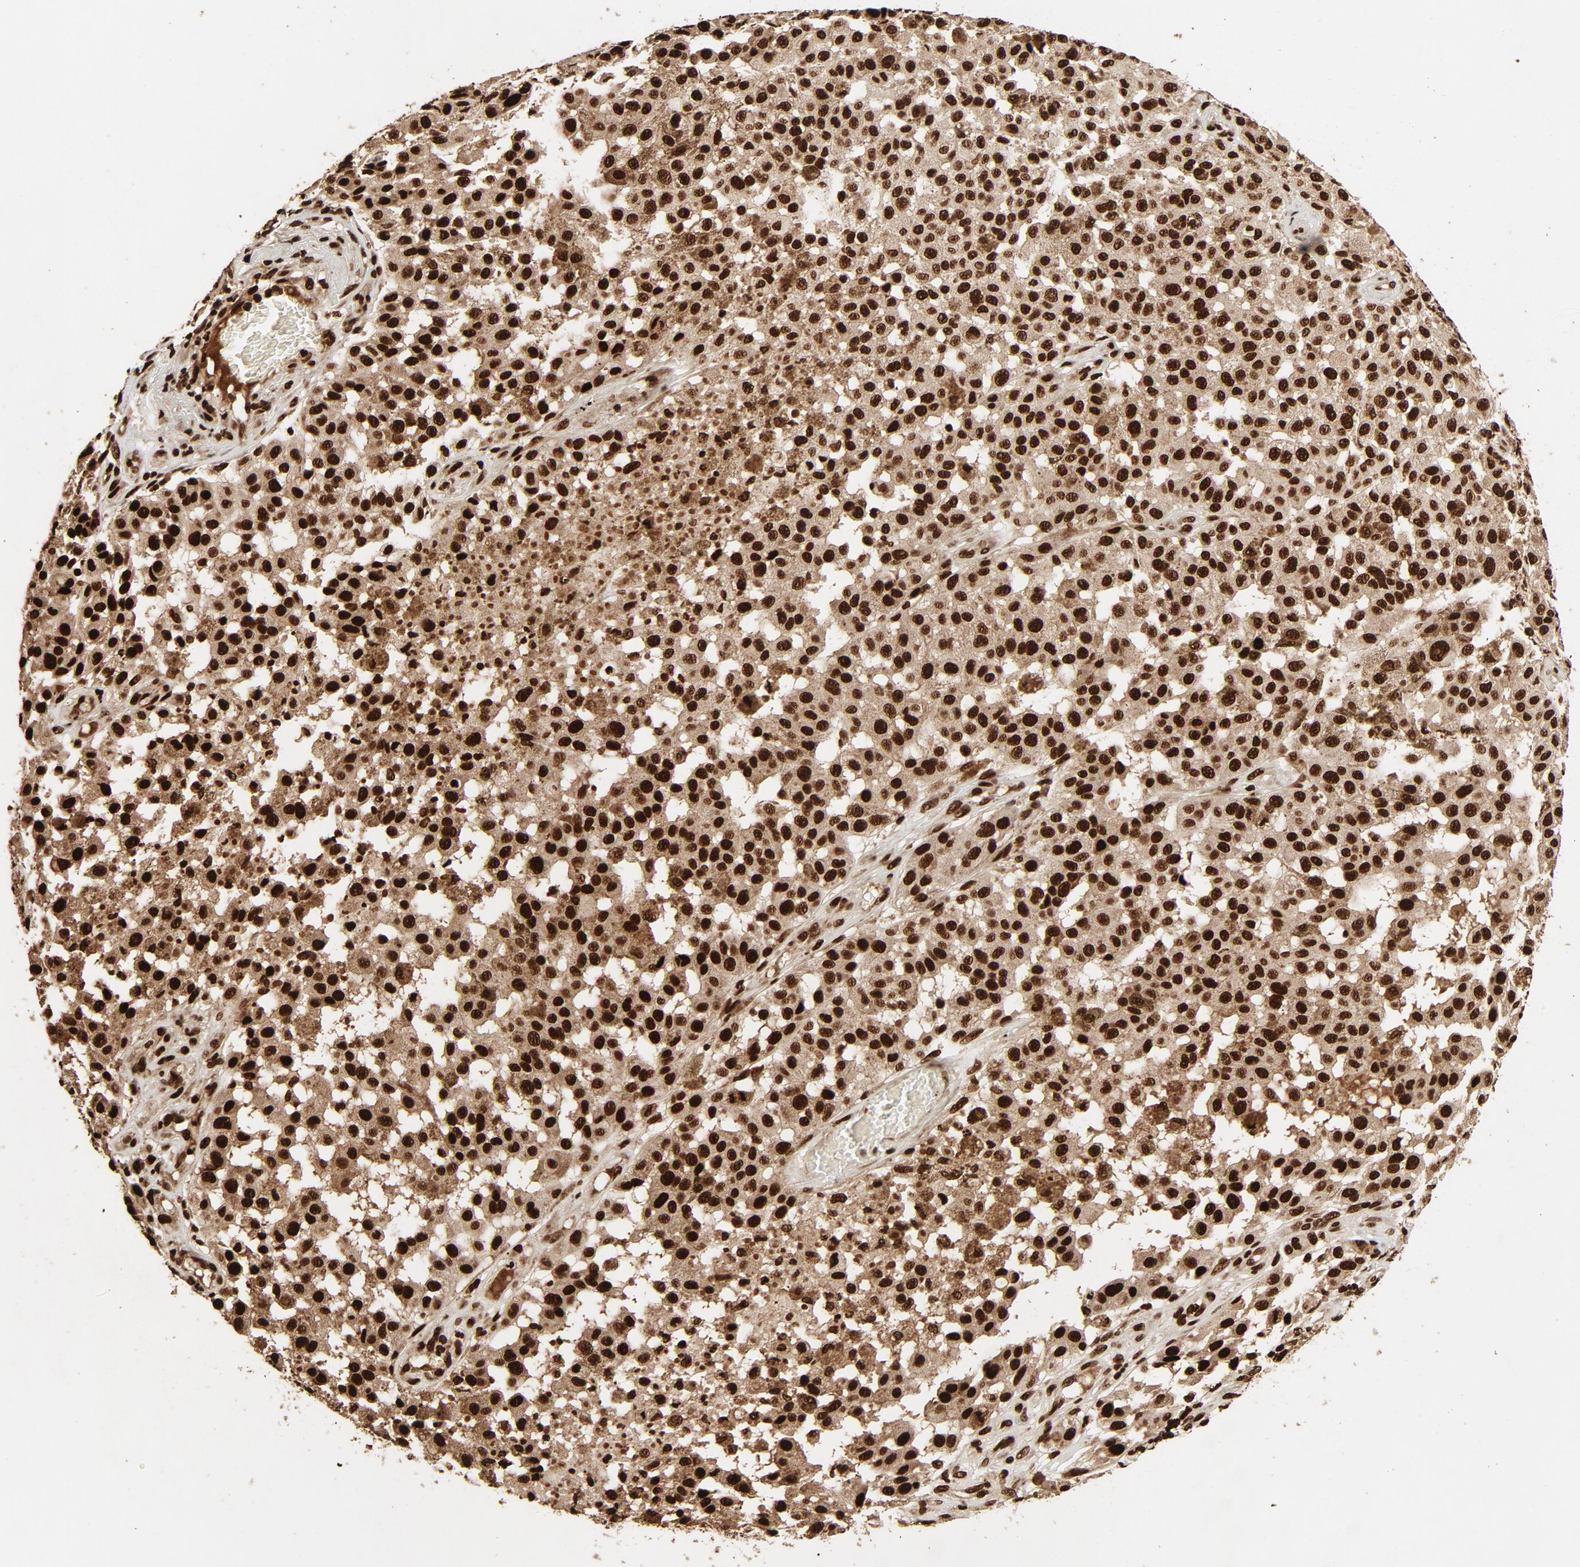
{"staining": {"intensity": "strong", "quantity": ">75%", "location": "nuclear"}, "tissue": "melanoma", "cell_type": "Tumor cells", "image_type": "cancer", "snomed": [{"axis": "morphology", "description": "Malignant melanoma, NOS"}, {"axis": "topography", "description": "Skin"}], "caption": "DAB immunohistochemical staining of malignant melanoma demonstrates strong nuclear protein expression in approximately >75% of tumor cells.", "gene": "TP53BP1", "patient": {"sex": "female", "age": 64}}